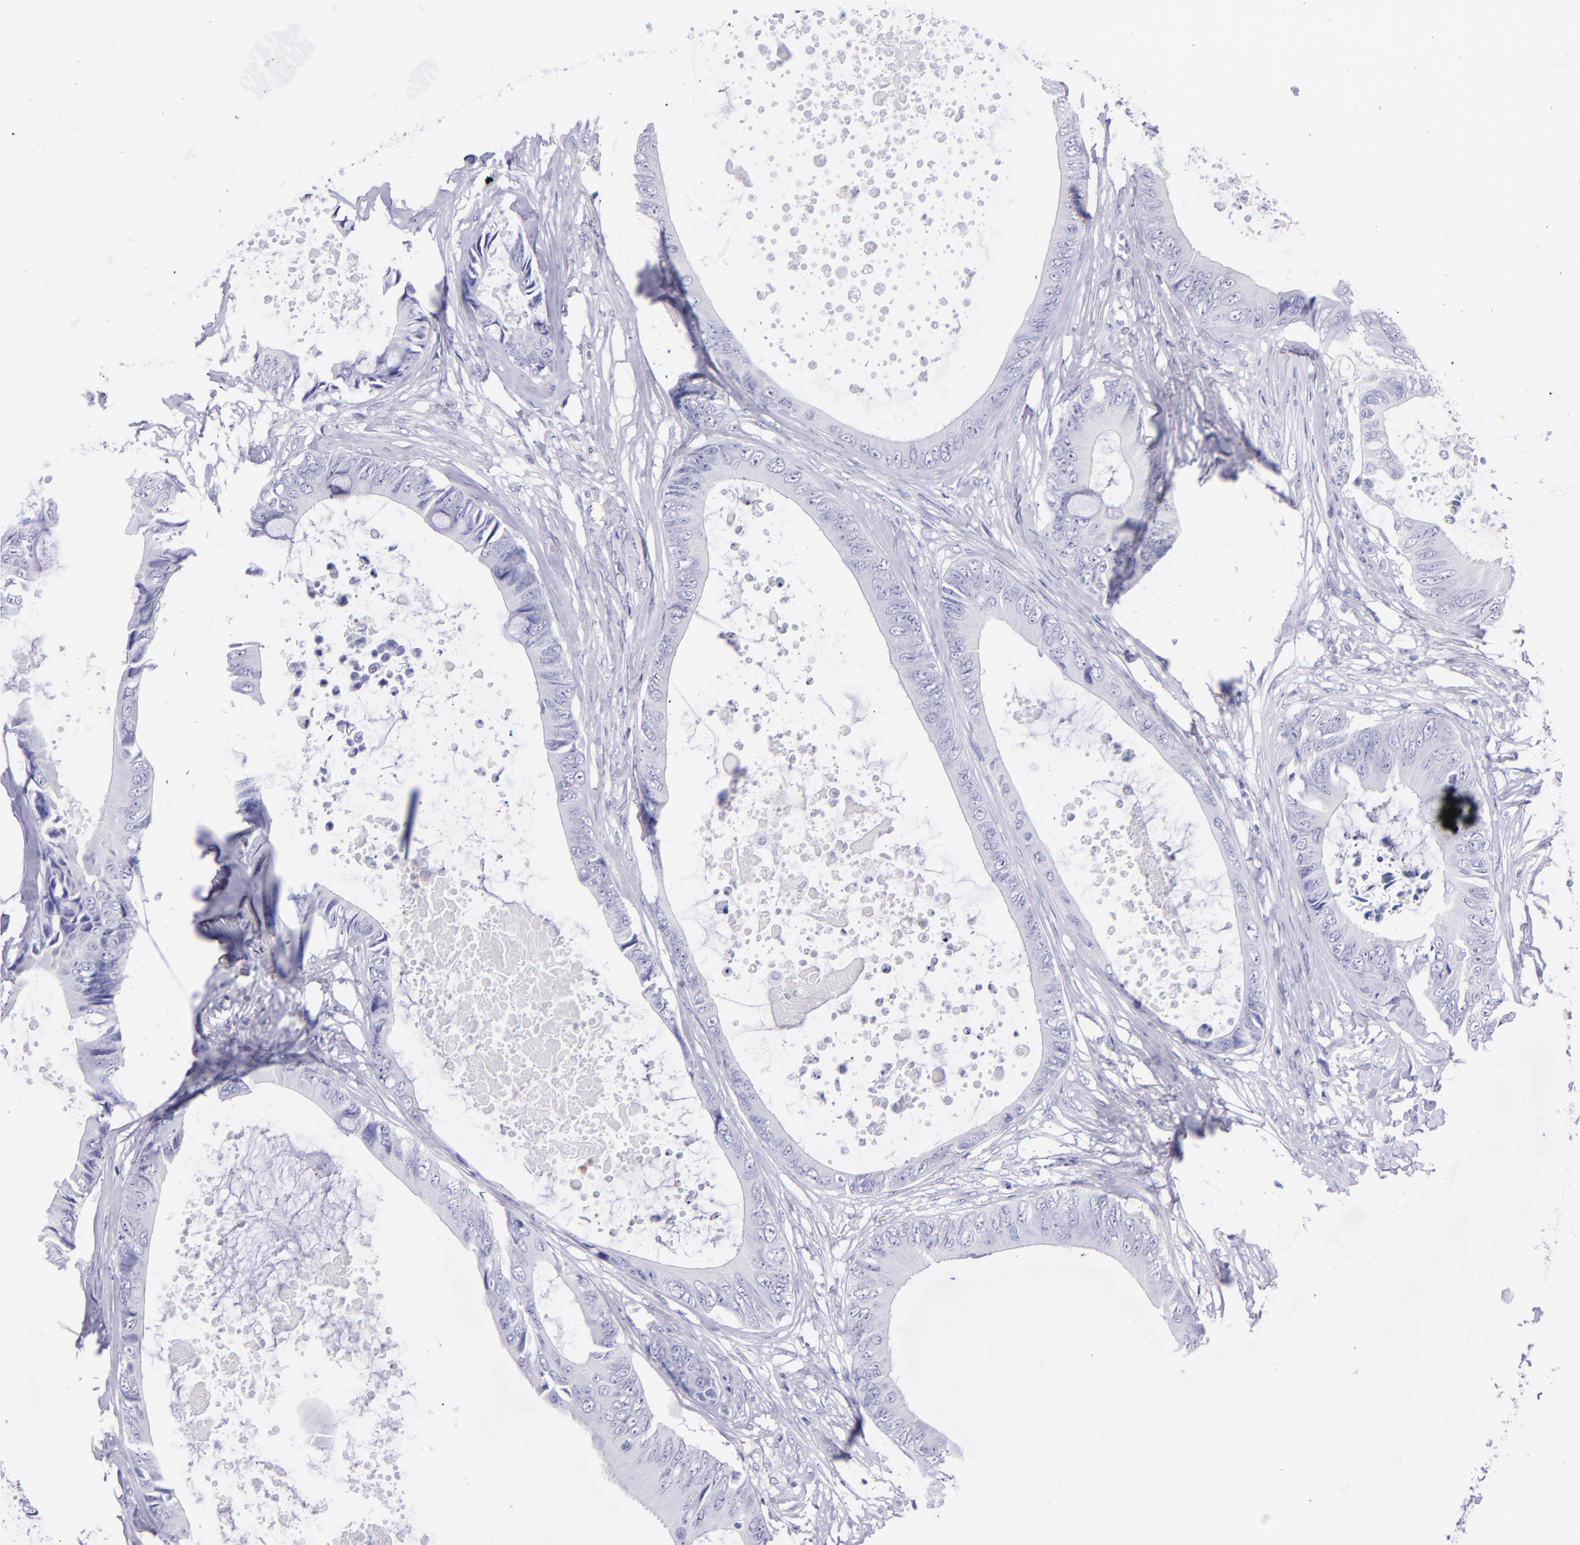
{"staining": {"intensity": "negative", "quantity": "none", "location": "none"}, "tissue": "colorectal cancer", "cell_type": "Tumor cells", "image_type": "cancer", "snomed": [{"axis": "morphology", "description": "Normal tissue, NOS"}, {"axis": "morphology", "description": "Adenocarcinoma, NOS"}, {"axis": "topography", "description": "Rectum"}, {"axis": "topography", "description": "Peripheral nerve tissue"}], "caption": "Immunohistochemistry (IHC) histopathology image of human colorectal cancer stained for a protein (brown), which shows no expression in tumor cells. (Stains: DAB (3,3'-diaminobenzidine) immunohistochemistry with hematoxylin counter stain, Microscopy: brightfield microscopy at high magnification).", "gene": "UCHL1", "patient": {"sex": "female", "age": 77}}